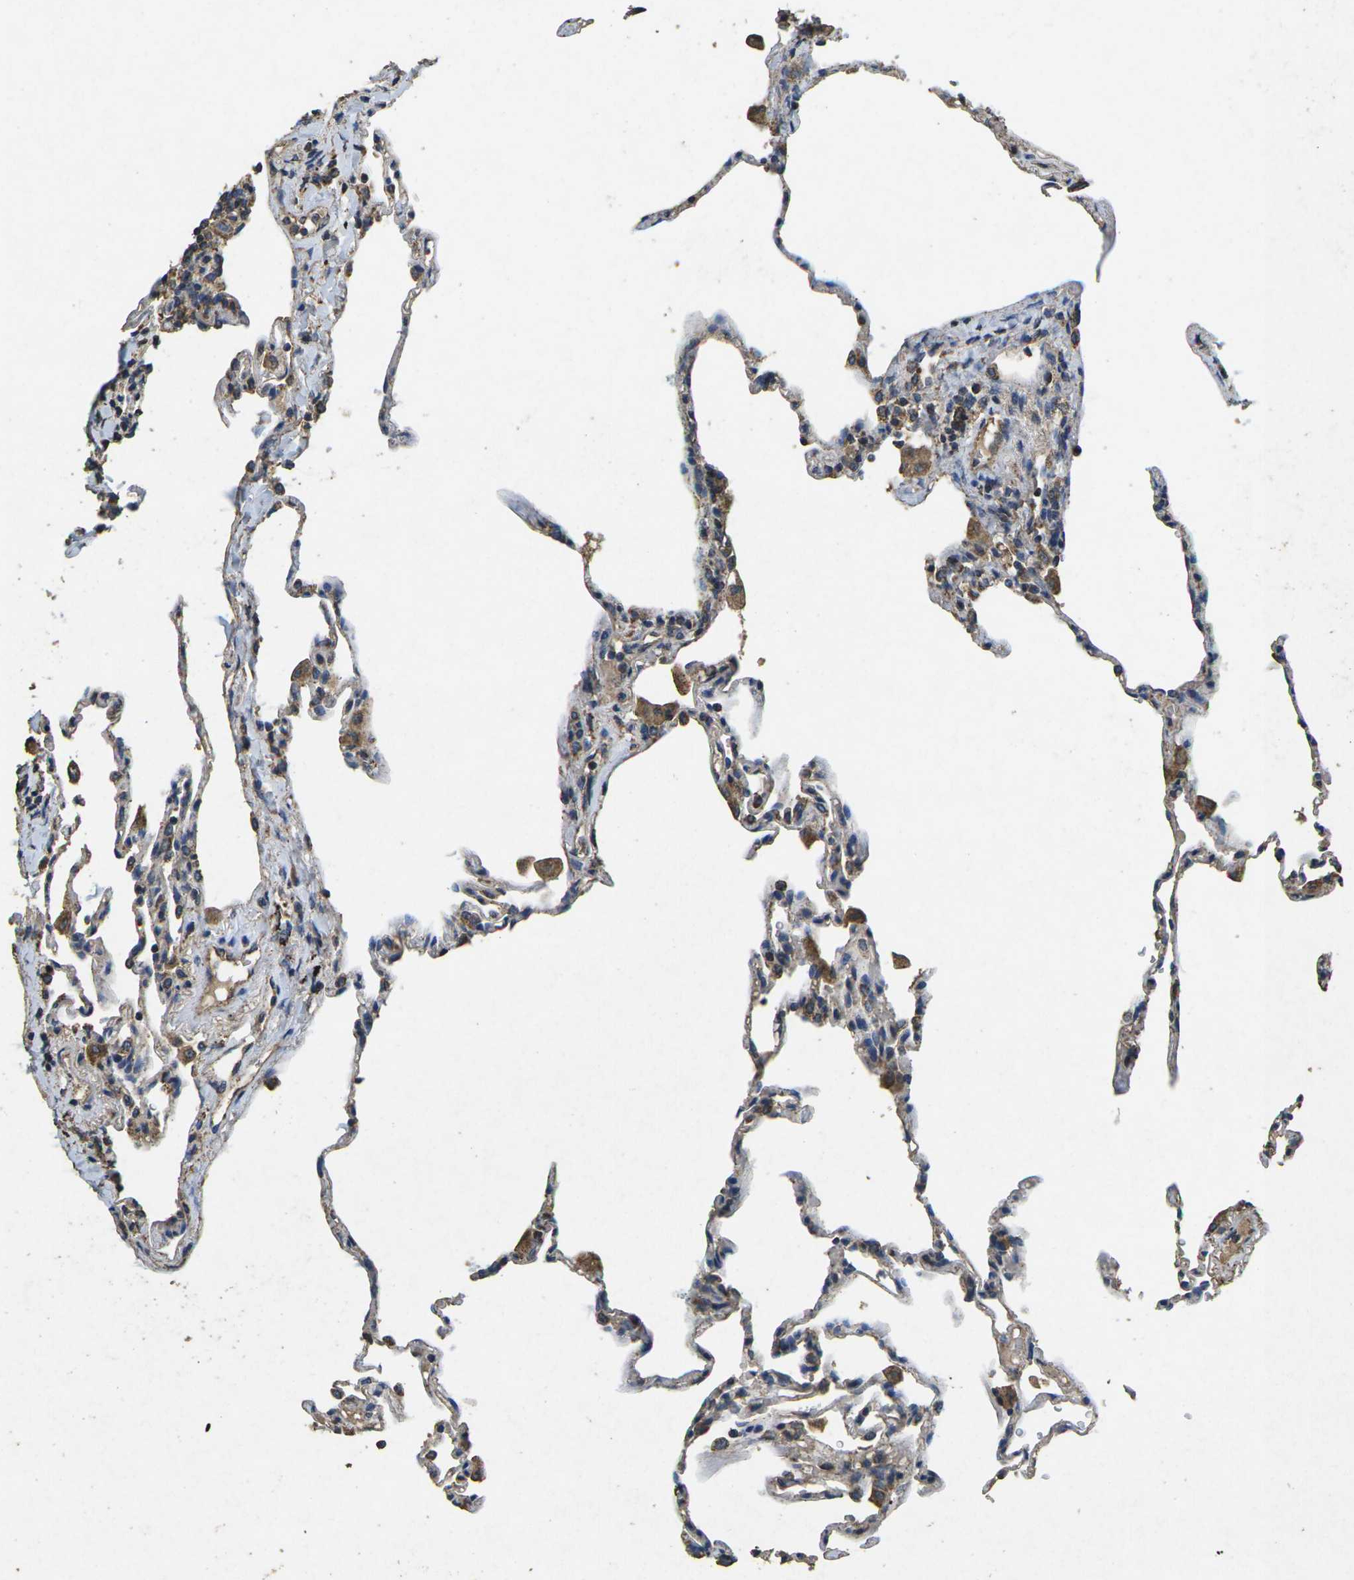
{"staining": {"intensity": "weak", "quantity": "25%-75%", "location": "cytoplasmic/membranous"}, "tissue": "lung", "cell_type": "Alveolar cells", "image_type": "normal", "snomed": [{"axis": "morphology", "description": "Normal tissue, NOS"}, {"axis": "topography", "description": "Lung"}], "caption": "This micrograph displays immunohistochemistry (IHC) staining of benign lung, with low weak cytoplasmic/membranous staining in about 25%-75% of alveolar cells.", "gene": "MAPK11", "patient": {"sex": "male", "age": 59}}